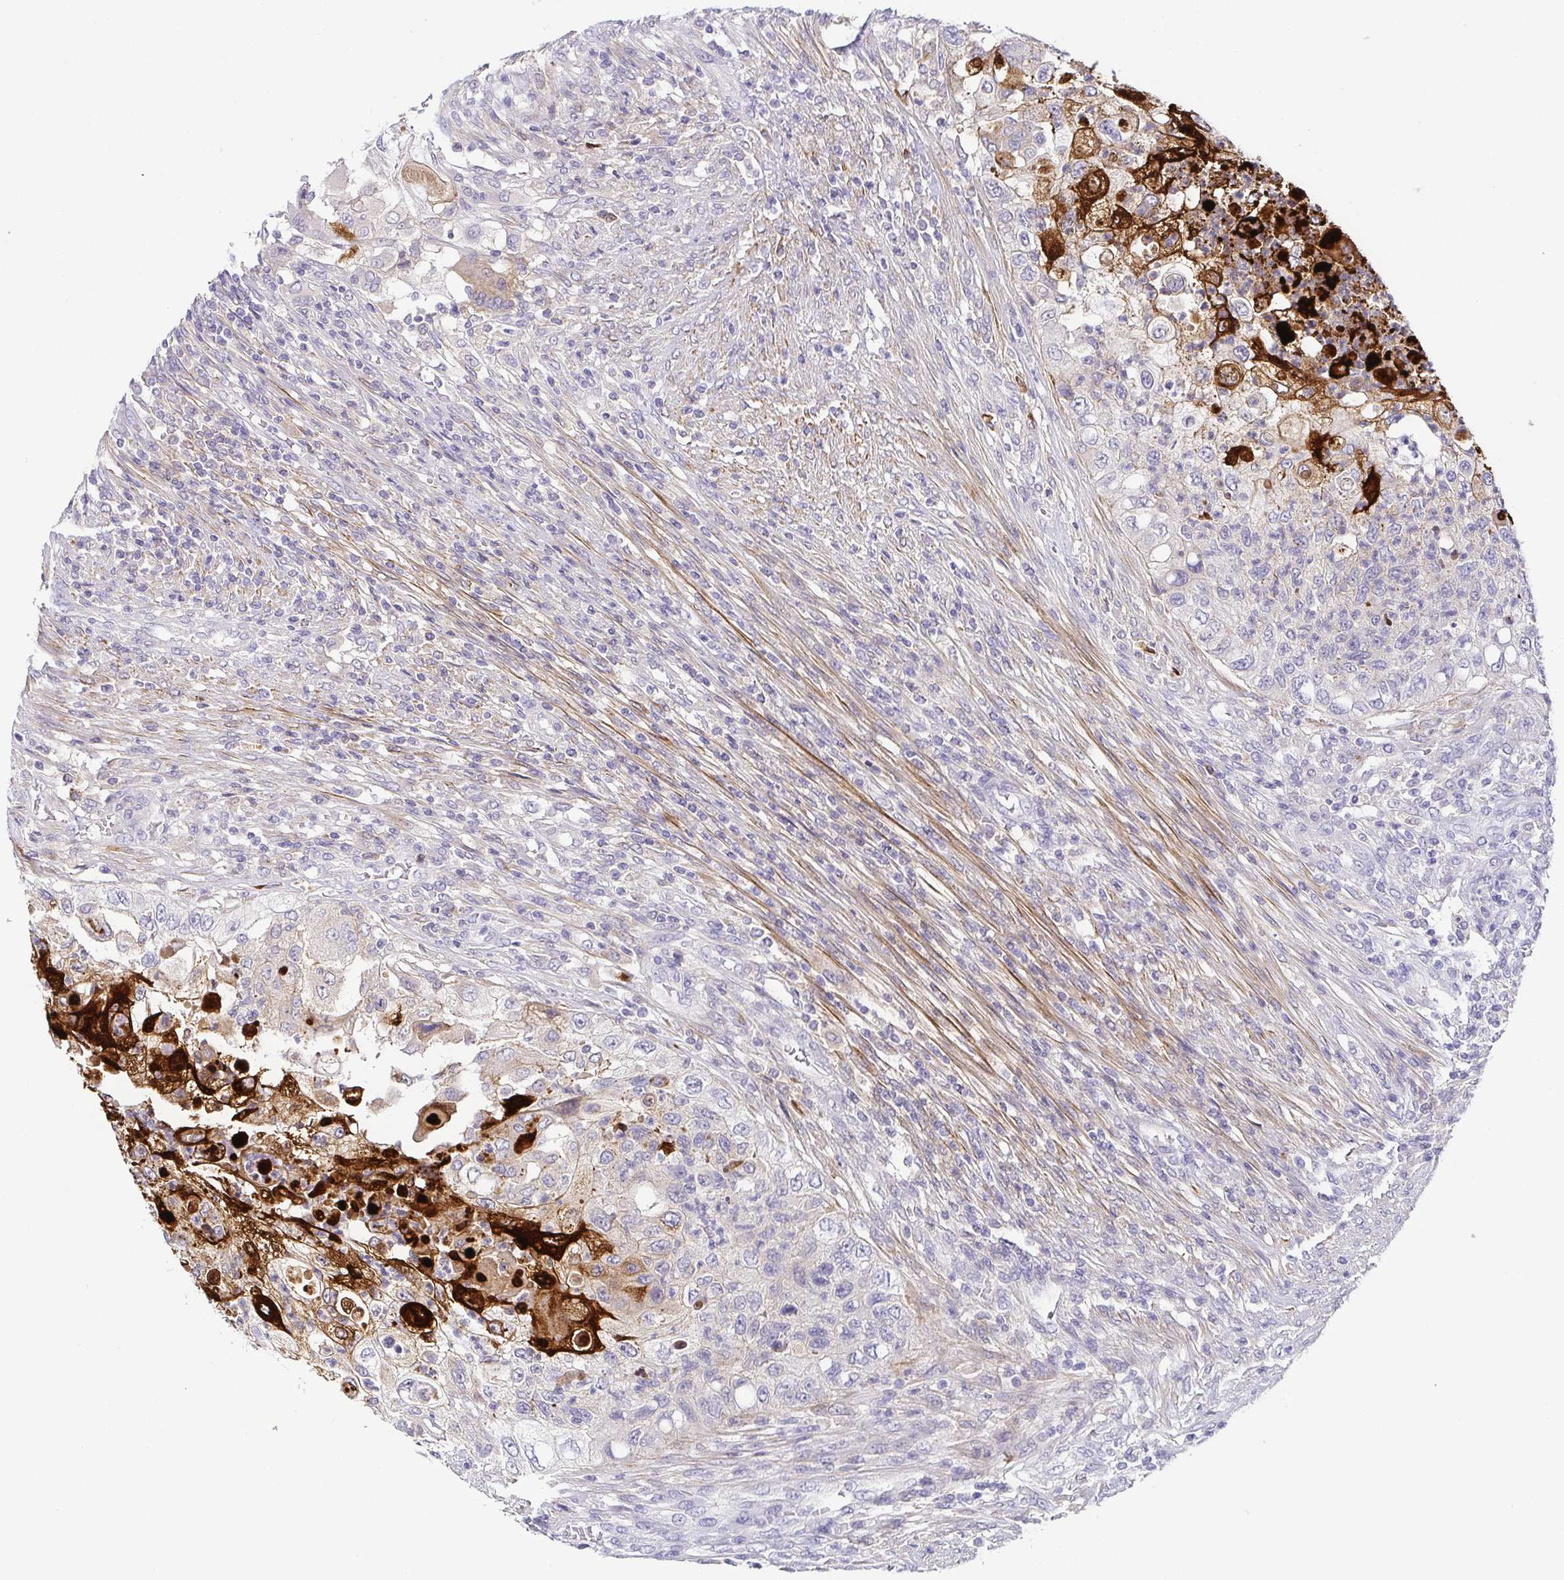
{"staining": {"intensity": "strong", "quantity": "<25%", "location": "cytoplasmic/membranous,nuclear"}, "tissue": "urothelial cancer", "cell_type": "Tumor cells", "image_type": "cancer", "snomed": [{"axis": "morphology", "description": "Urothelial carcinoma, High grade"}, {"axis": "topography", "description": "Urinary bladder"}], "caption": "Protein expression analysis of human urothelial cancer reveals strong cytoplasmic/membranous and nuclear positivity in approximately <25% of tumor cells.", "gene": "RNASE7", "patient": {"sex": "female", "age": 60}}